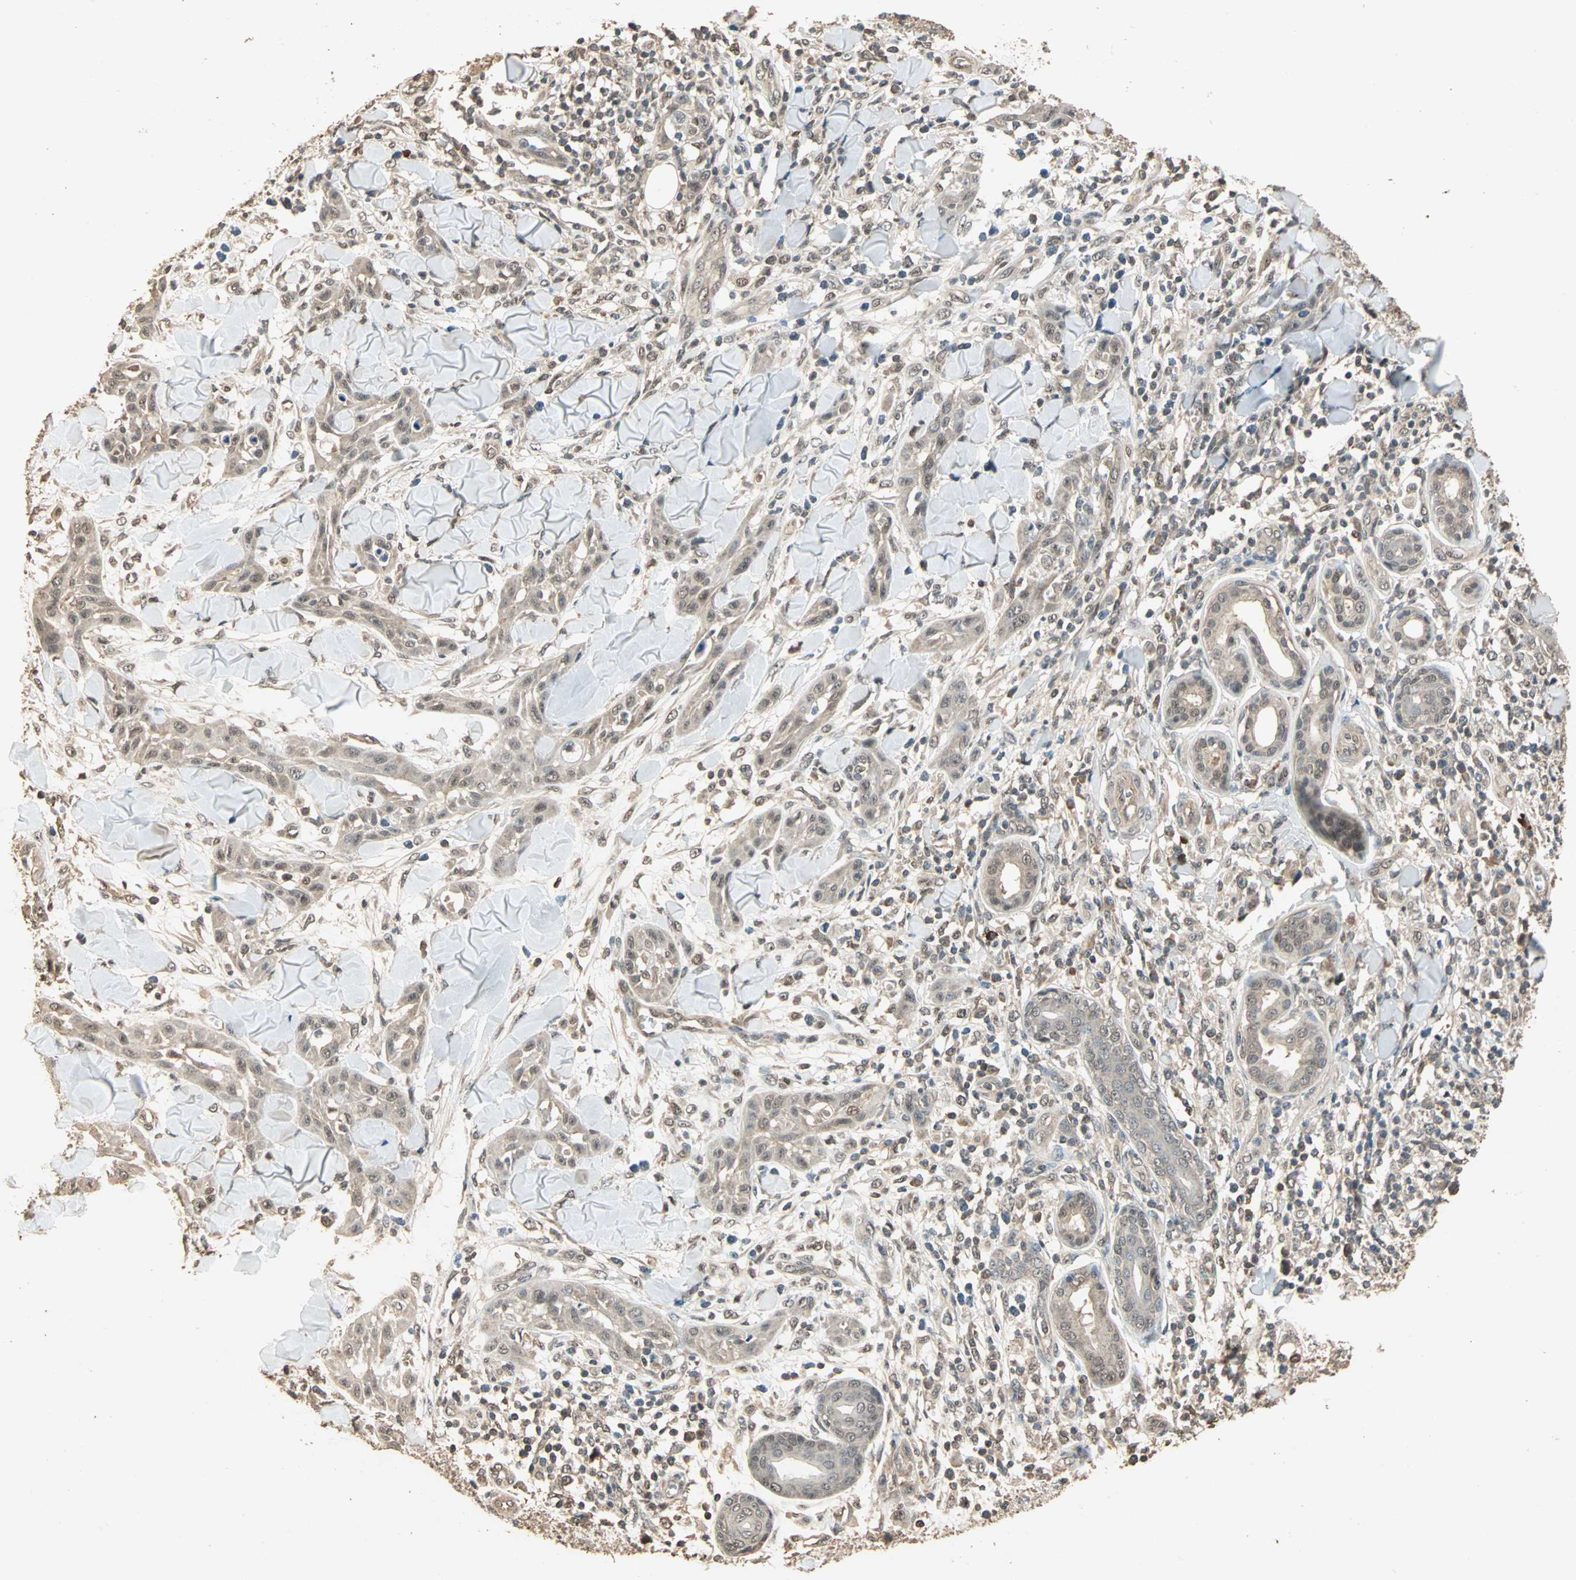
{"staining": {"intensity": "weak", "quantity": ">75%", "location": "cytoplasmic/membranous,nuclear"}, "tissue": "skin cancer", "cell_type": "Tumor cells", "image_type": "cancer", "snomed": [{"axis": "morphology", "description": "Squamous cell carcinoma, NOS"}, {"axis": "topography", "description": "Skin"}], "caption": "High-power microscopy captured an IHC histopathology image of skin squamous cell carcinoma, revealing weak cytoplasmic/membranous and nuclear staining in approximately >75% of tumor cells. (IHC, brightfield microscopy, high magnification).", "gene": "ZBTB33", "patient": {"sex": "male", "age": 24}}